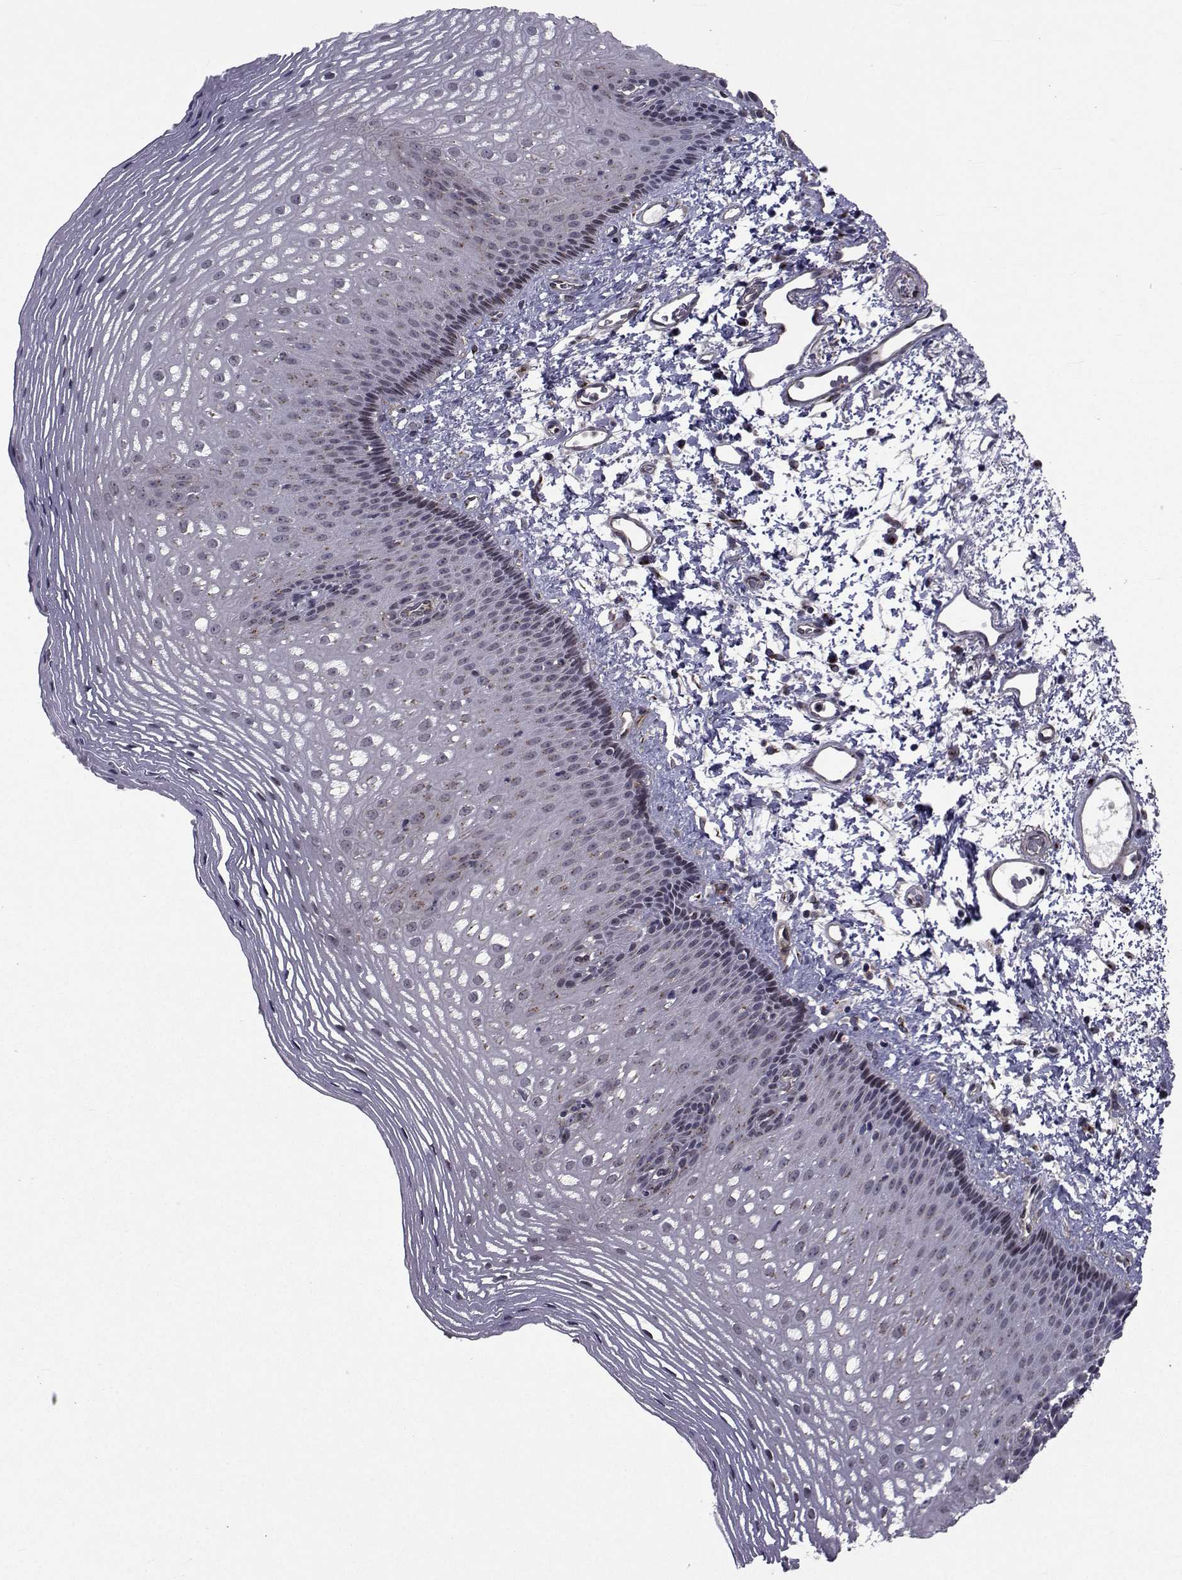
{"staining": {"intensity": "negative", "quantity": "none", "location": "none"}, "tissue": "esophagus", "cell_type": "Squamous epithelial cells", "image_type": "normal", "snomed": [{"axis": "morphology", "description": "Normal tissue, NOS"}, {"axis": "topography", "description": "Esophagus"}], "caption": "High magnification brightfield microscopy of normal esophagus stained with DAB (3,3'-diaminobenzidine) (brown) and counterstained with hematoxylin (blue): squamous epithelial cells show no significant positivity.", "gene": "ATP6V1C2", "patient": {"sex": "male", "age": 76}}